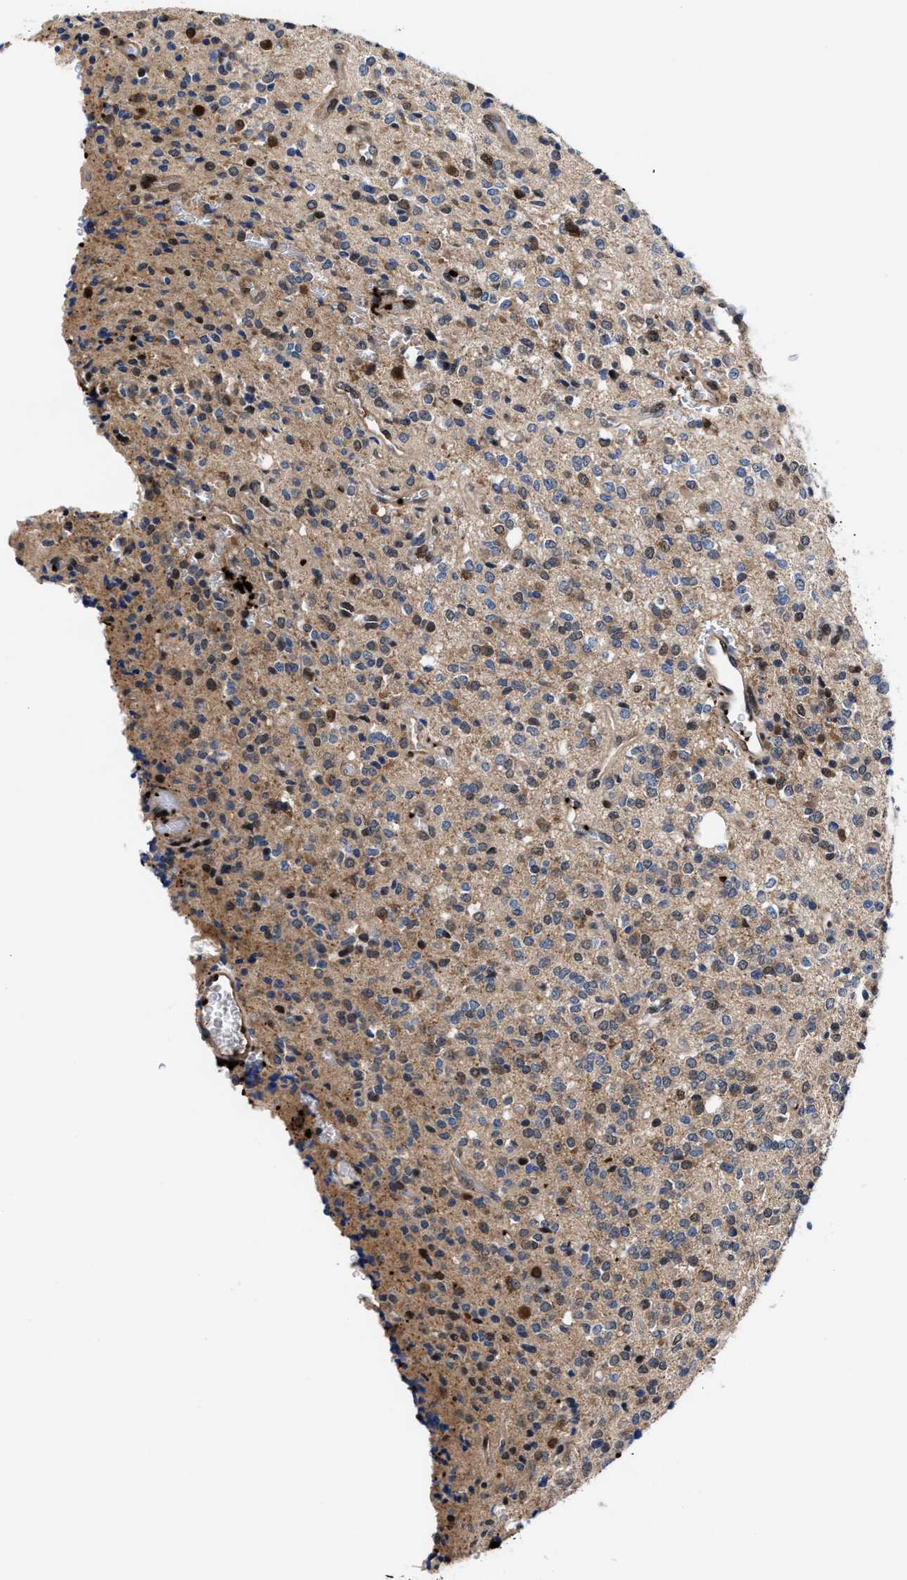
{"staining": {"intensity": "weak", "quantity": "25%-75%", "location": "cytoplasmic/membranous"}, "tissue": "glioma", "cell_type": "Tumor cells", "image_type": "cancer", "snomed": [{"axis": "morphology", "description": "Glioma, malignant, High grade"}, {"axis": "topography", "description": "Brain"}], "caption": "Immunohistochemical staining of glioma shows weak cytoplasmic/membranous protein staining in about 25%-75% of tumor cells.", "gene": "ACLY", "patient": {"sex": "male", "age": 34}}